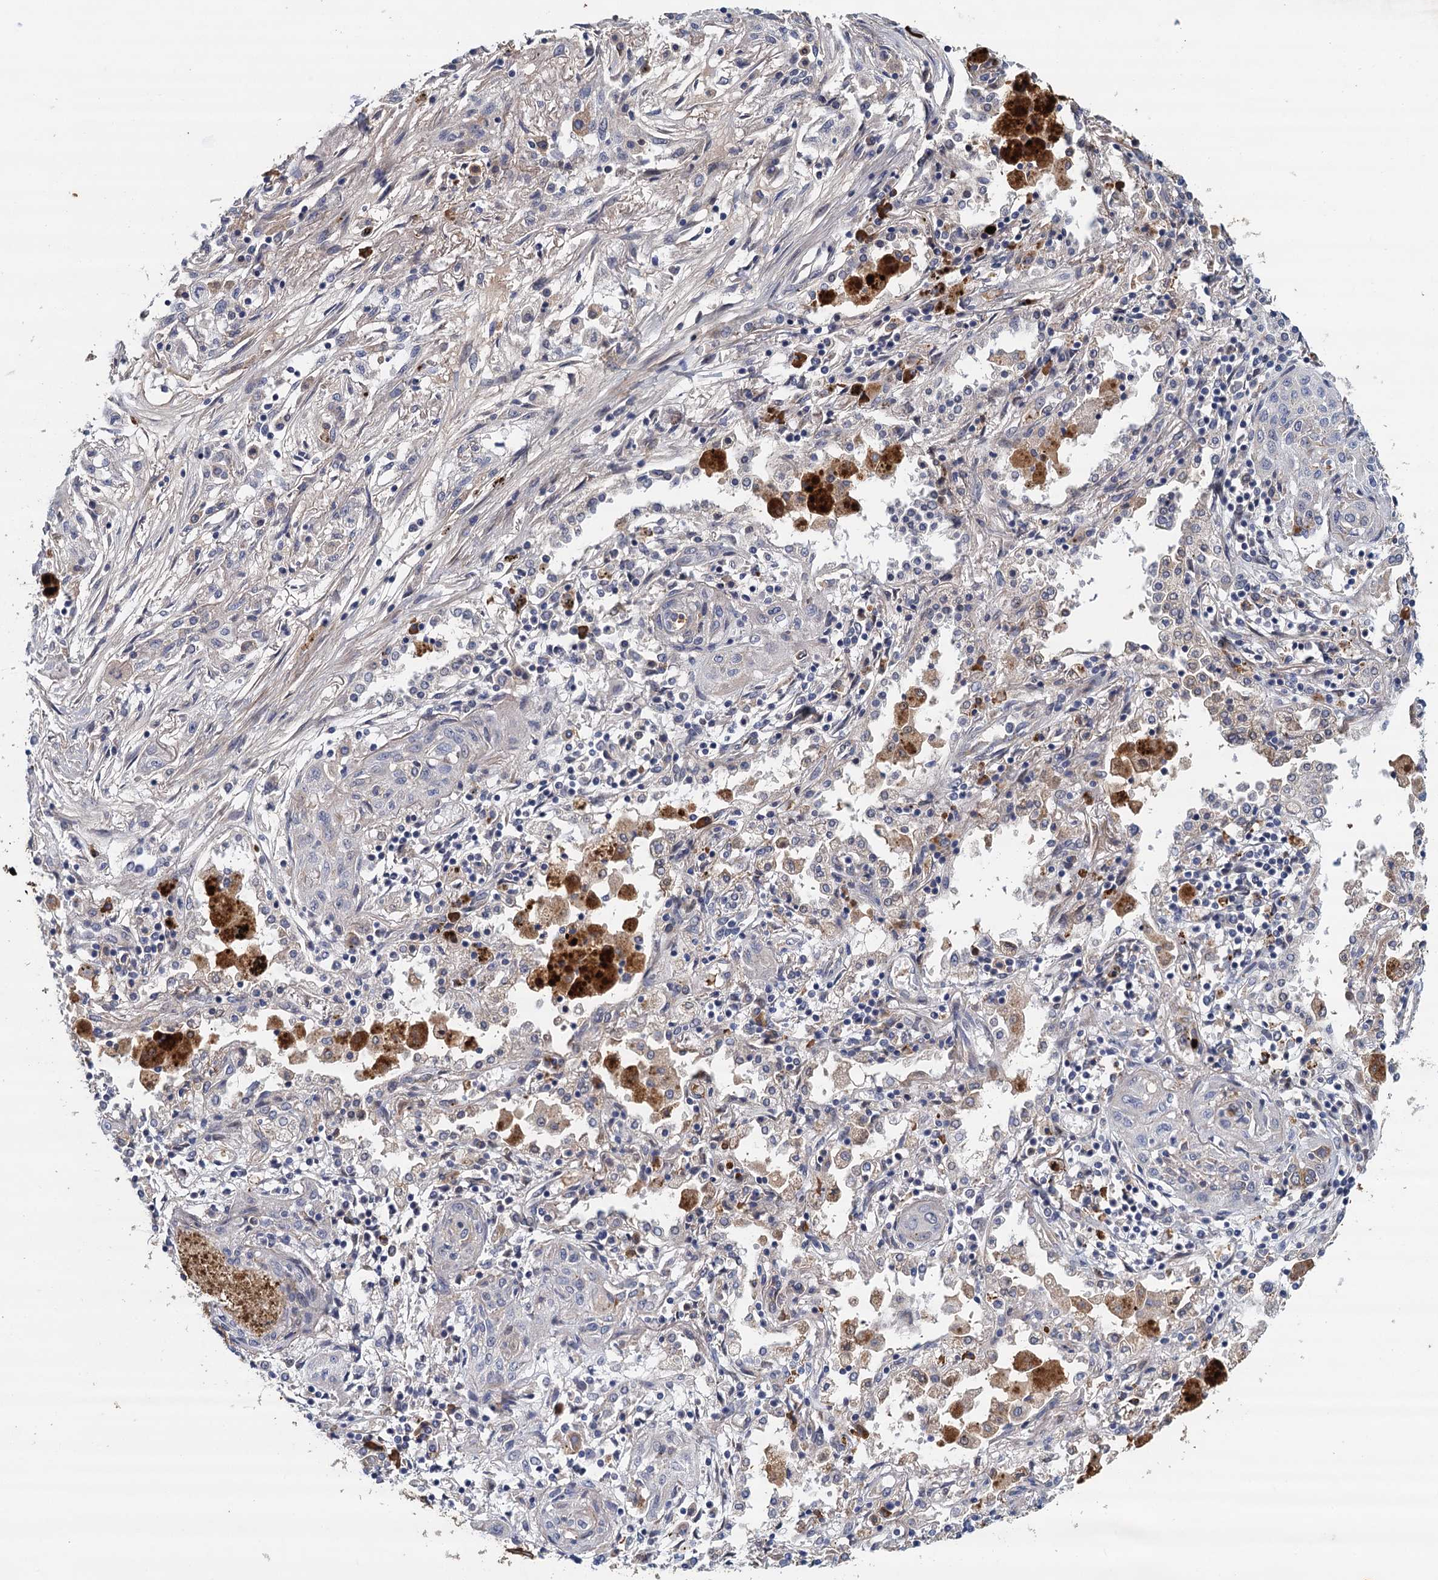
{"staining": {"intensity": "negative", "quantity": "none", "location": "none"}, "tissue": "lung cancer", "cell_type": "Tumor cells", "image_type": "cancer", "snomed": [{"axis": "morphology", "description": "Squamous cell carcinoma, NOS"}, {"axis": "topography", "description": "Lung"}], "caption": "Immunohistochemistry (IHC) image of human lung squamous cell carcinoma stained for a protein (brown), which reveals no expression in tumor cells. The staining was performed using DAB to visualize the protein expression in brown, while the nuclei were stained in blue with hematoxylin (Magnification: 20x).", "gene": "TPCN1", "patient": {"sex": "female", "age": 47}}